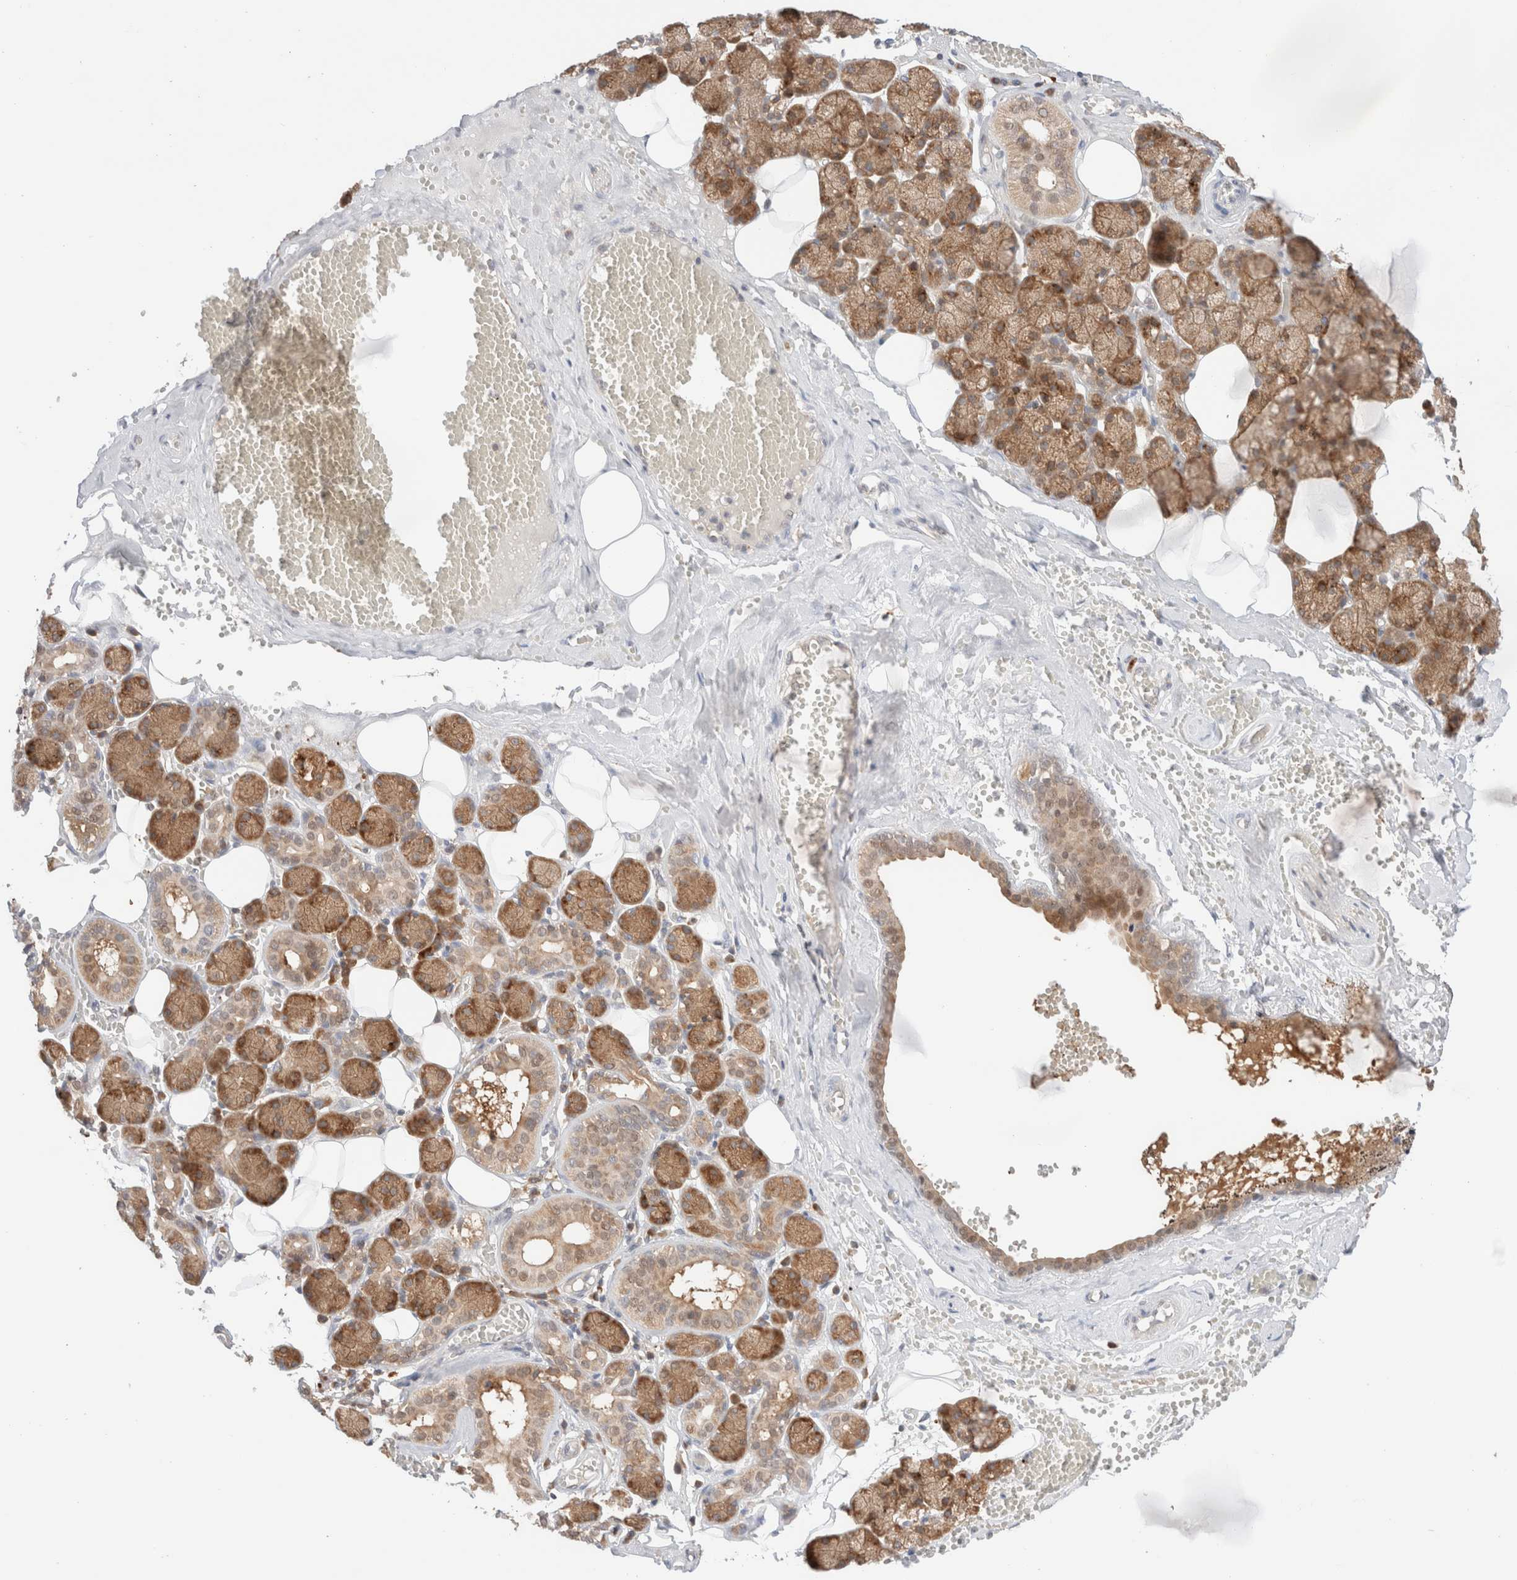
{"staining": {"intensity": "moderate", "quantity": ">75%", "location": "cytoplasmic/membranous"}, "tissue": "salivary gland", "cell_type": "Glandular cells", "image_type": "normal", "snomed": [{"axis": "morphology", "description": "Normal tissue, NOS"}, {"axis": "topography", "description": "Salivary gland"}], "caption": "A medium amount of moderate cytoplasmic/membranous positivity is appreciated in about >75% of glandular cells in benign salivary gland. (Brightfield microscopy of DAB IHC at high magnification).", "gene": "XKR4", "patient": {"sex": "male", "age": 62}}